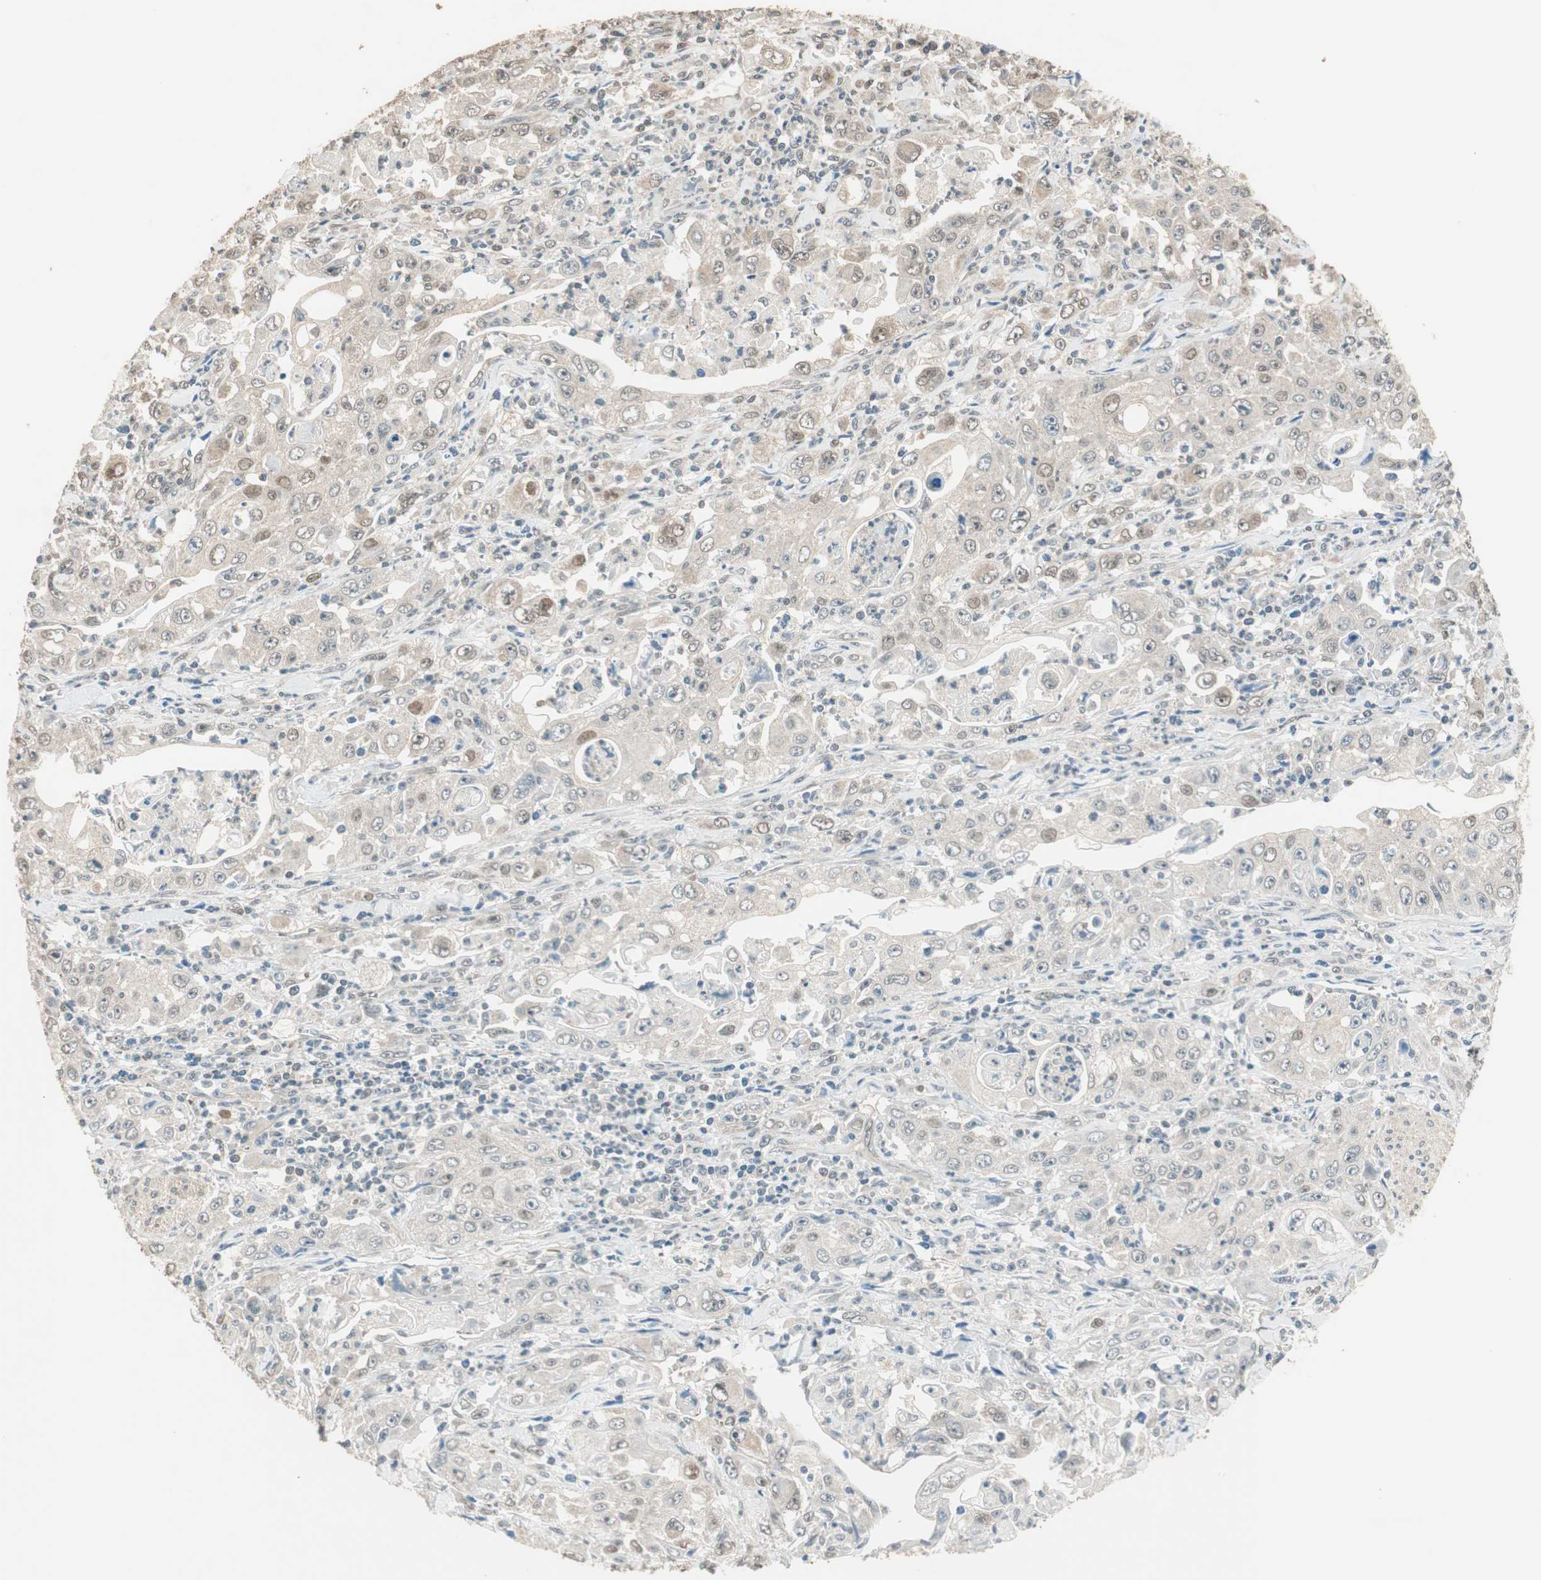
{"staining": {"intensity": "weak", "quantity": "<25%", "location": "cytoplasmic/membranous,nuclear"}, "tissue": "pancreatic cancer", "cell_type": "Tumor cells", "image_type": "cancer", "snomed": [{"axis": "morphology", "description": "Adenocarcinoma, NOS"}, {"axis": "topography", "description": "Pancreas"}], "caption": "High power microscopy photomicrograph of an immunohistochemistry image of pancreatic adenocarcinoma, revealing no significant staining in tumor cells.", "gene": "USP5", "patient": {"sex": "male", "age": 70}}